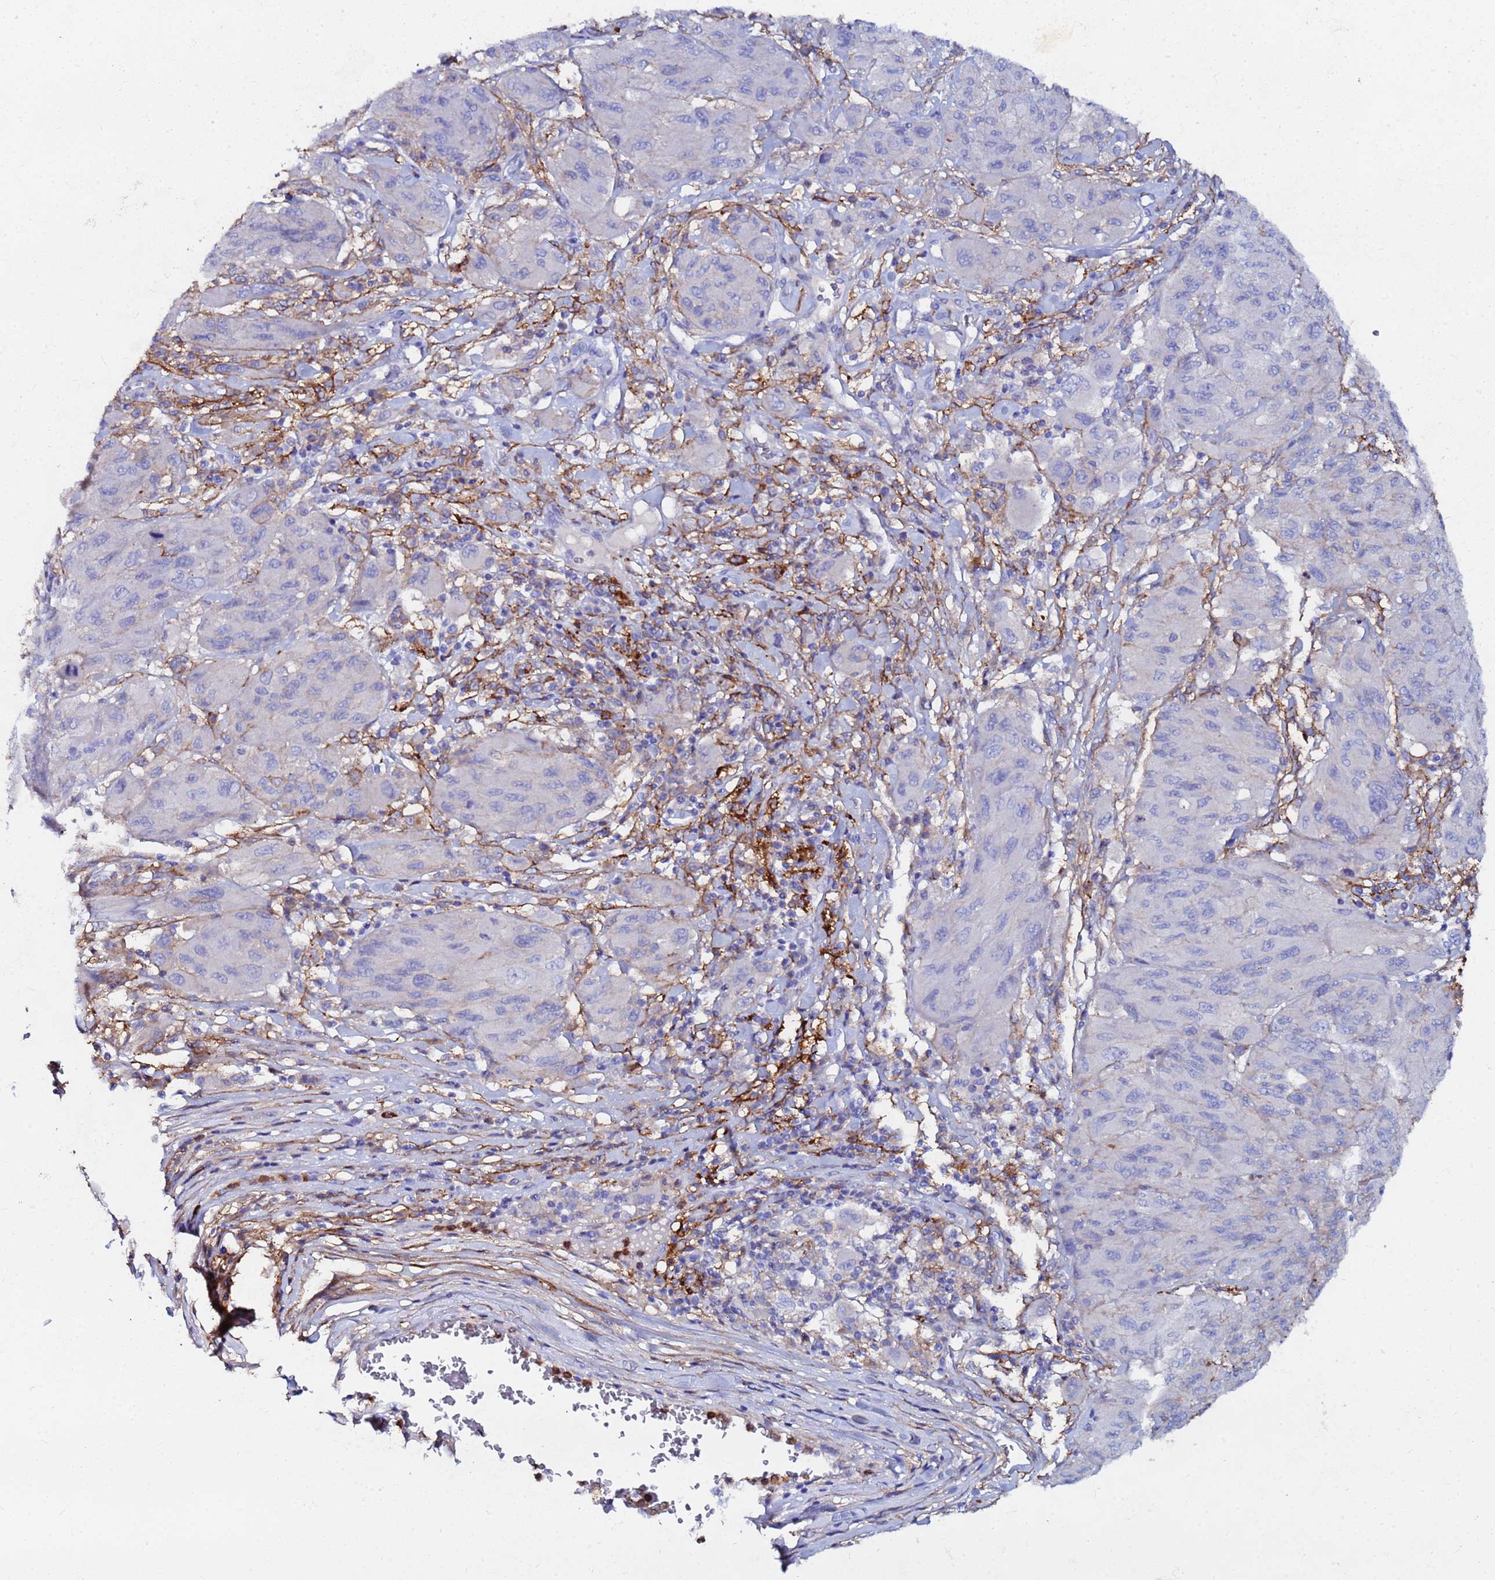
{"staining": {"intensity": "negative", "quantity": "none", "location": "none"}, "tissue": "melanoma", "cell_type": "Tumor cells", "image_type": "cancer", "snomed": [{"axis": "morphology", "description": "Malignant melanoma, NOS"}, {"axis": "topography", "description": "Skin"}], "caption": "Human malignant melanoma stained for a protein using immunohistochemistry (IHC) exhibits no staining in tumor cells.", "gene": "BASP1", "patient": {"sex": "female", "age": 91}}